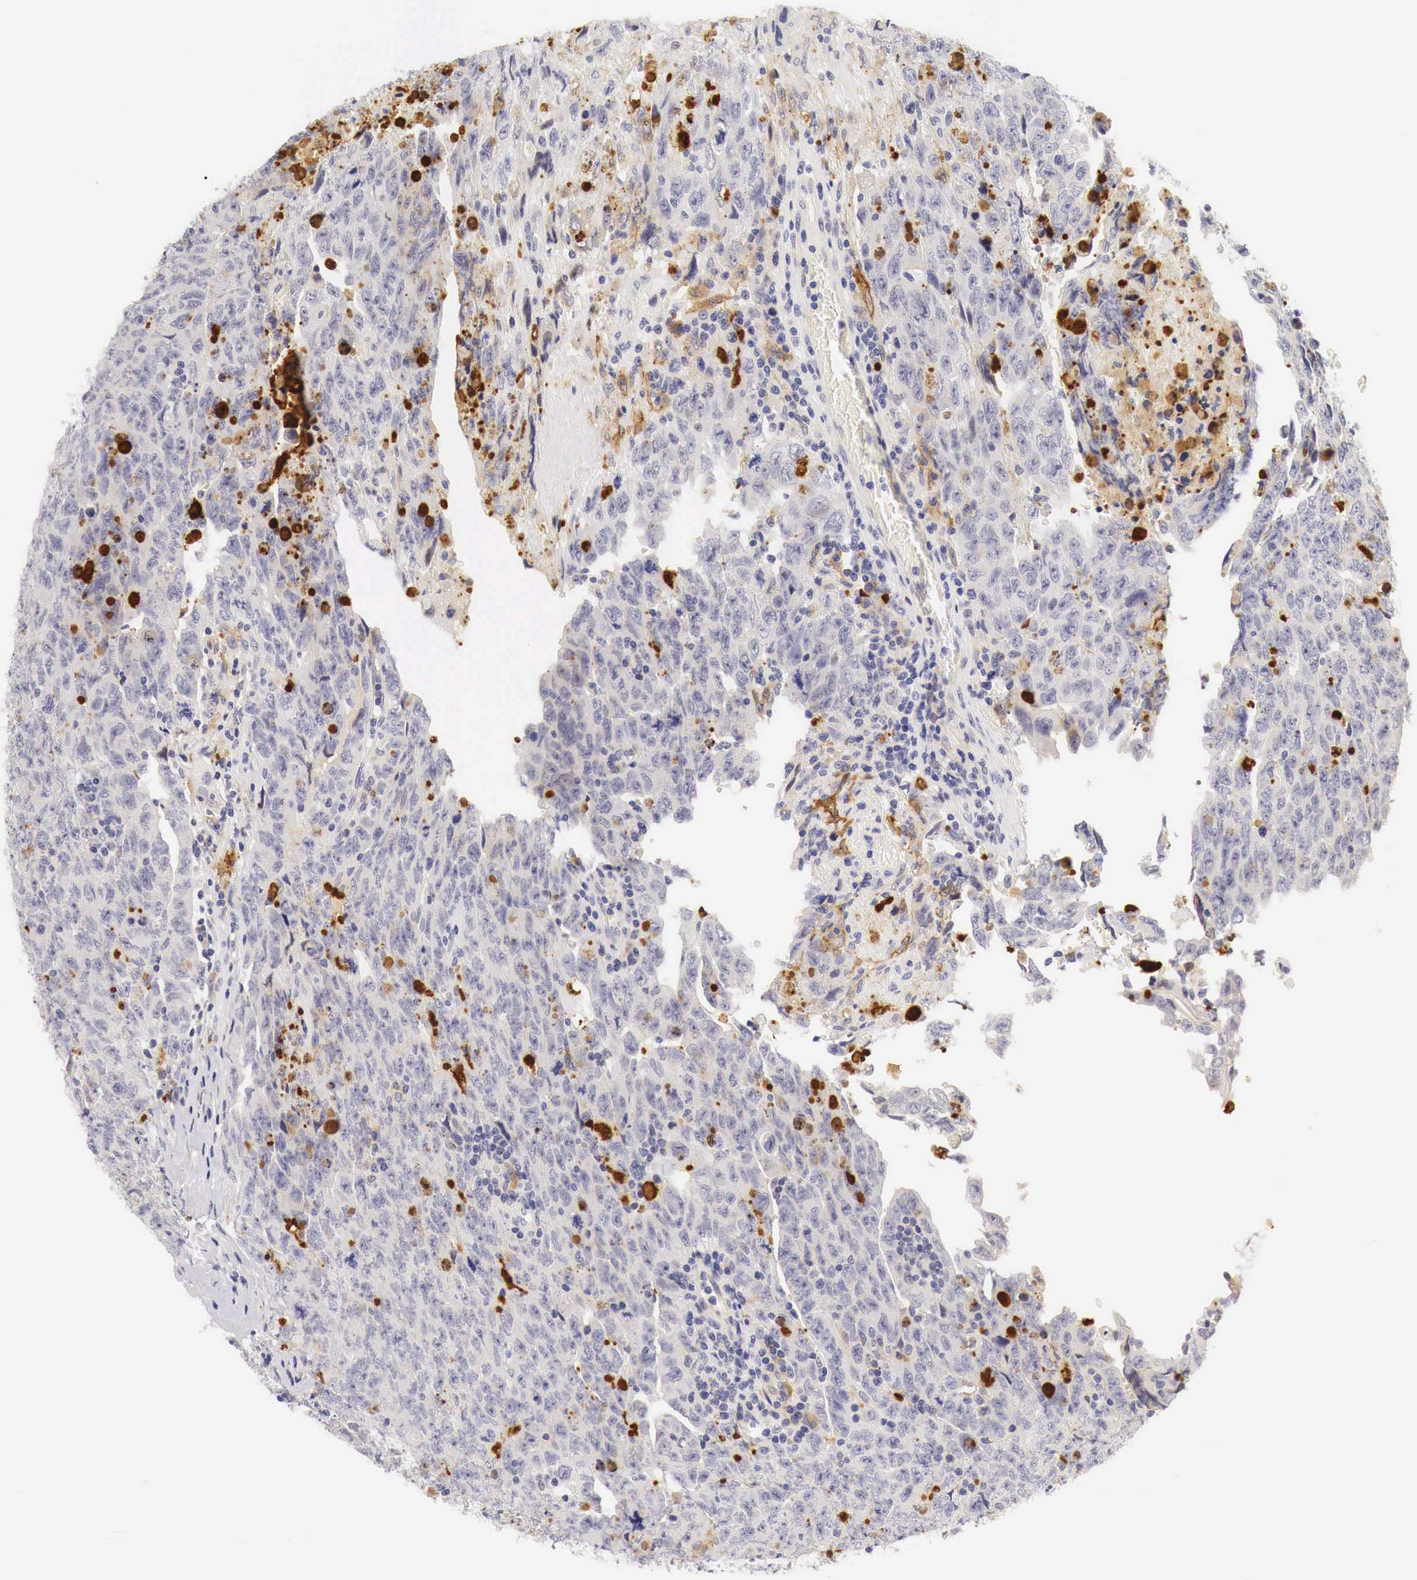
{"staining": {"intensity": "negative", "quantity": "none", "location": "none"}, "tissue": "testis cancer", "cell_type": "Tumor cells", "image_type": "cancer", "snomed": [{"axis": "morphology", "description": "Carcinoma, Embryonal, NOS"}, {"axis": "topography", "description": "Testis"}], "caption": "IHC image of human testis embryonal carcinoma stained for a protein (brown), which exhibits no staining in tumor cells. (DAB immunohistochemistry with hematoxylin counter stain).", "gene": "CASP3", "patient": {"sex": "male", "age": 28}}